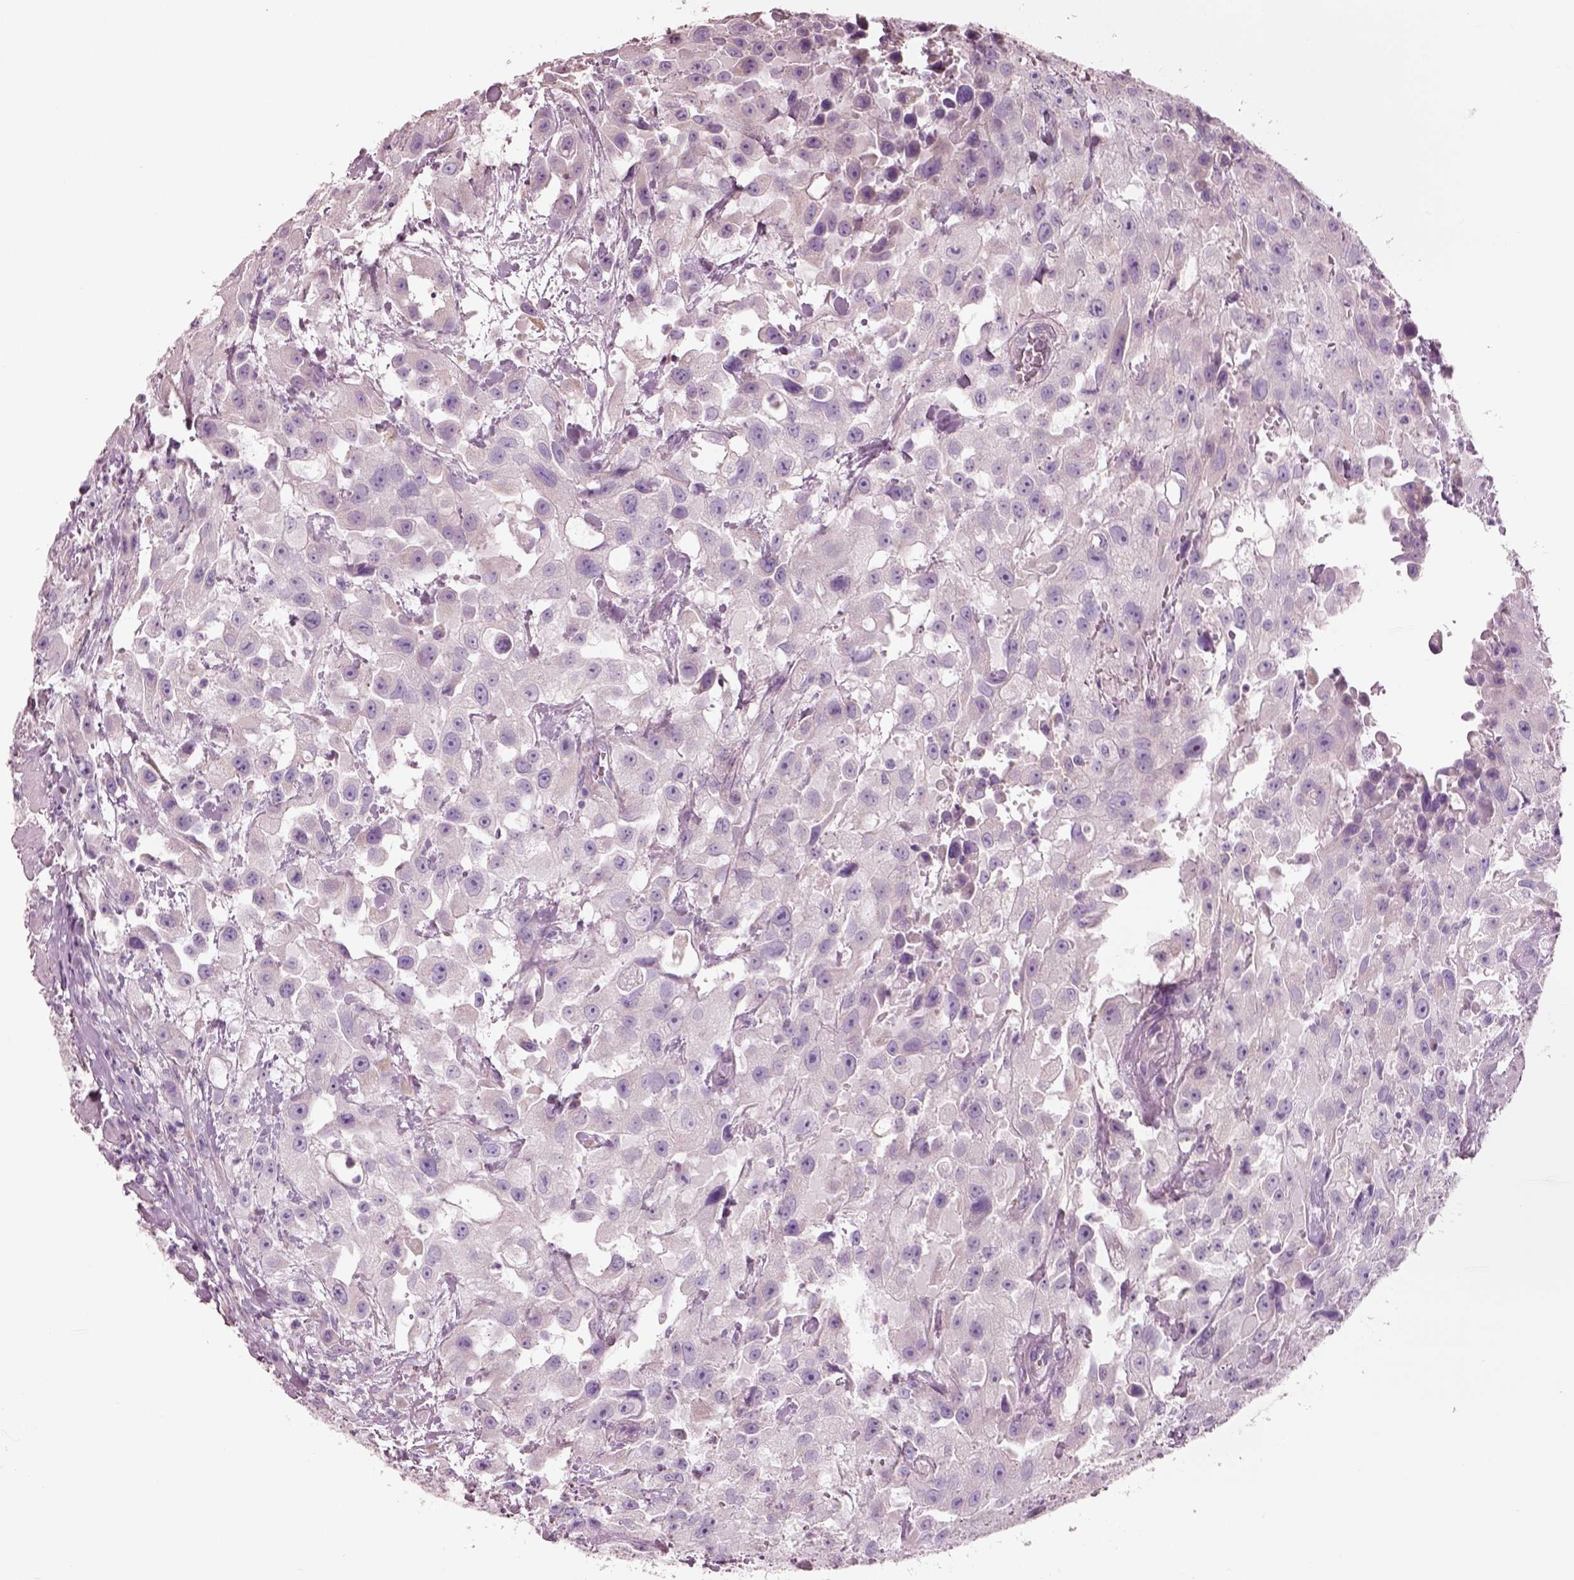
{"staining": {"intensity": "negative", "quantity": "none", "location": "none"}, "tissue": "urothelial cancer", "cell_type": "Tumor cells", "image_type": "cancer", "snomed": [{"axis": "morphology", "description": "Urothelial carcinoma, High grade"}, {"axis": "topography", "description": "Urinary bladder"}], "caption": "High magnification brightfield microscopy of high-grade urothelial carcinoma stained with DAB (3,3'-diaminobenzidine) (brown) and counterstained with hematoxylin (blue): tumor cells show no significant positivity. Nuclei are stained in blue.", "gene": "PNOC", "patient": {"sex": "male", "age": 79}}